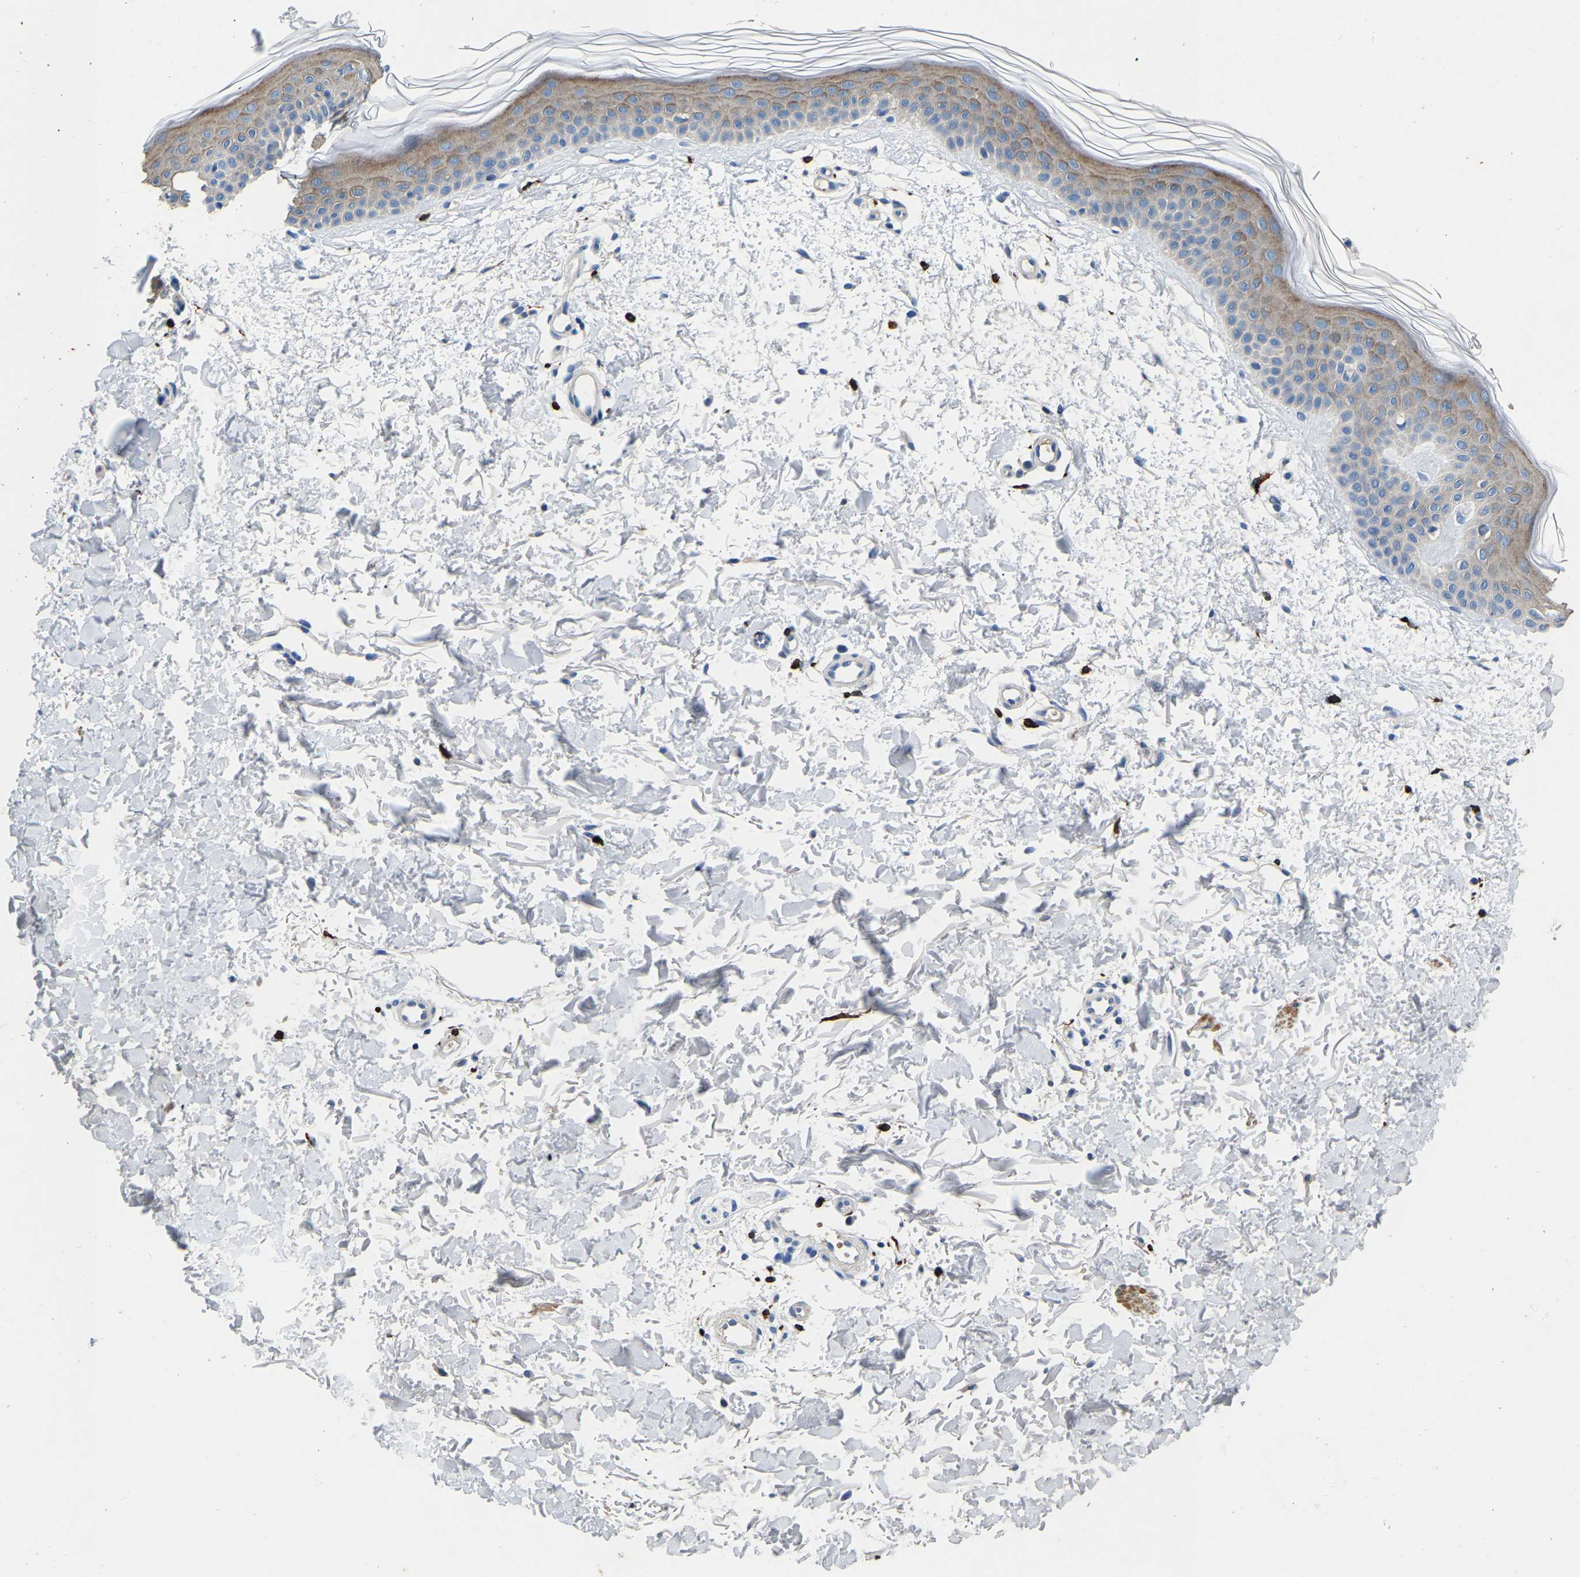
{"staining": {"intensity": "negative", "quantity": "none", "location": "none"}, "tissue": "skin", "cell_type": "Fibroblasts", "image_type": "normal", "snomed": [{"axis": "morphology", "description": "Normal tissue, NOS"}, {"axis": "morphology", "description": "Malignant melanoma, NOS"}, {"axis": "topography", "description": "Skin"}], "caption": "High magnification brightfield microscopy of benign skin stained with DAB (3,3'-diaminobenzidine) (brown) and counterstained with hematoxylin (blue): fibroblasts show no significant positivity. Nuclei are stained in blue.", "gene": "RAB27B", "patient": {"sex": "male", "age": 83}}